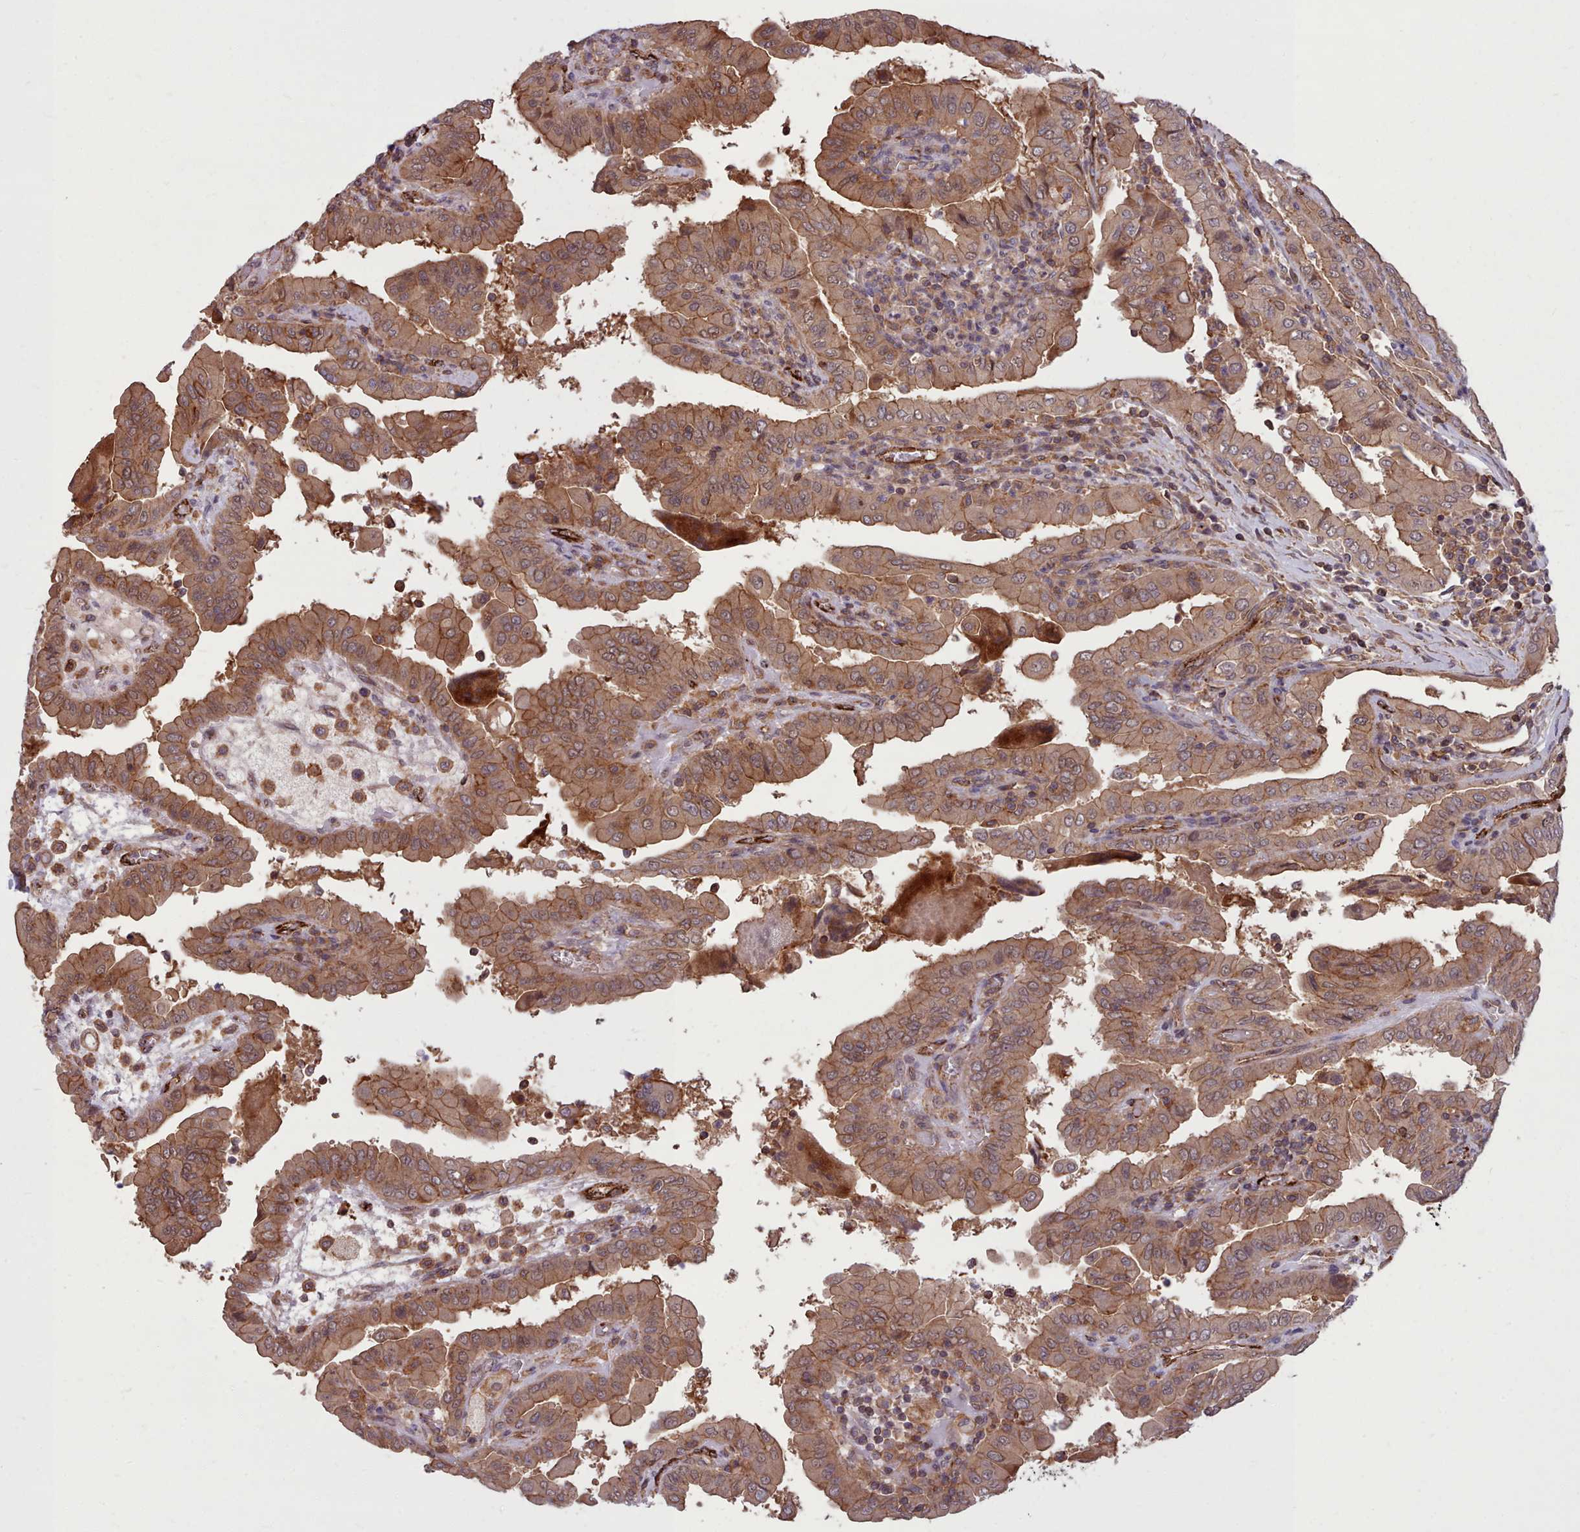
{"staining": {"intensity": "moderate", "quantity": ">75%", "location": "cytoplasmic/membranous"}, "tissue": "thyroid cancer", "cell_type": "Tumor cells", "image_type": "cancer", "snomed": [{"axis": "morphology", "description": "Papillary adenocarcinoma, NOS"}, {"axis": "topography", "description": "Thyroid gland"}], "caption": "This is an image of immunohistochemistry staining of thyroid cancer, which shows moderate positivity in the cytoplasmic/membranous of tumor cells.", "gene": "STUB1", "patient": {"sex": "male", "age": 33}}